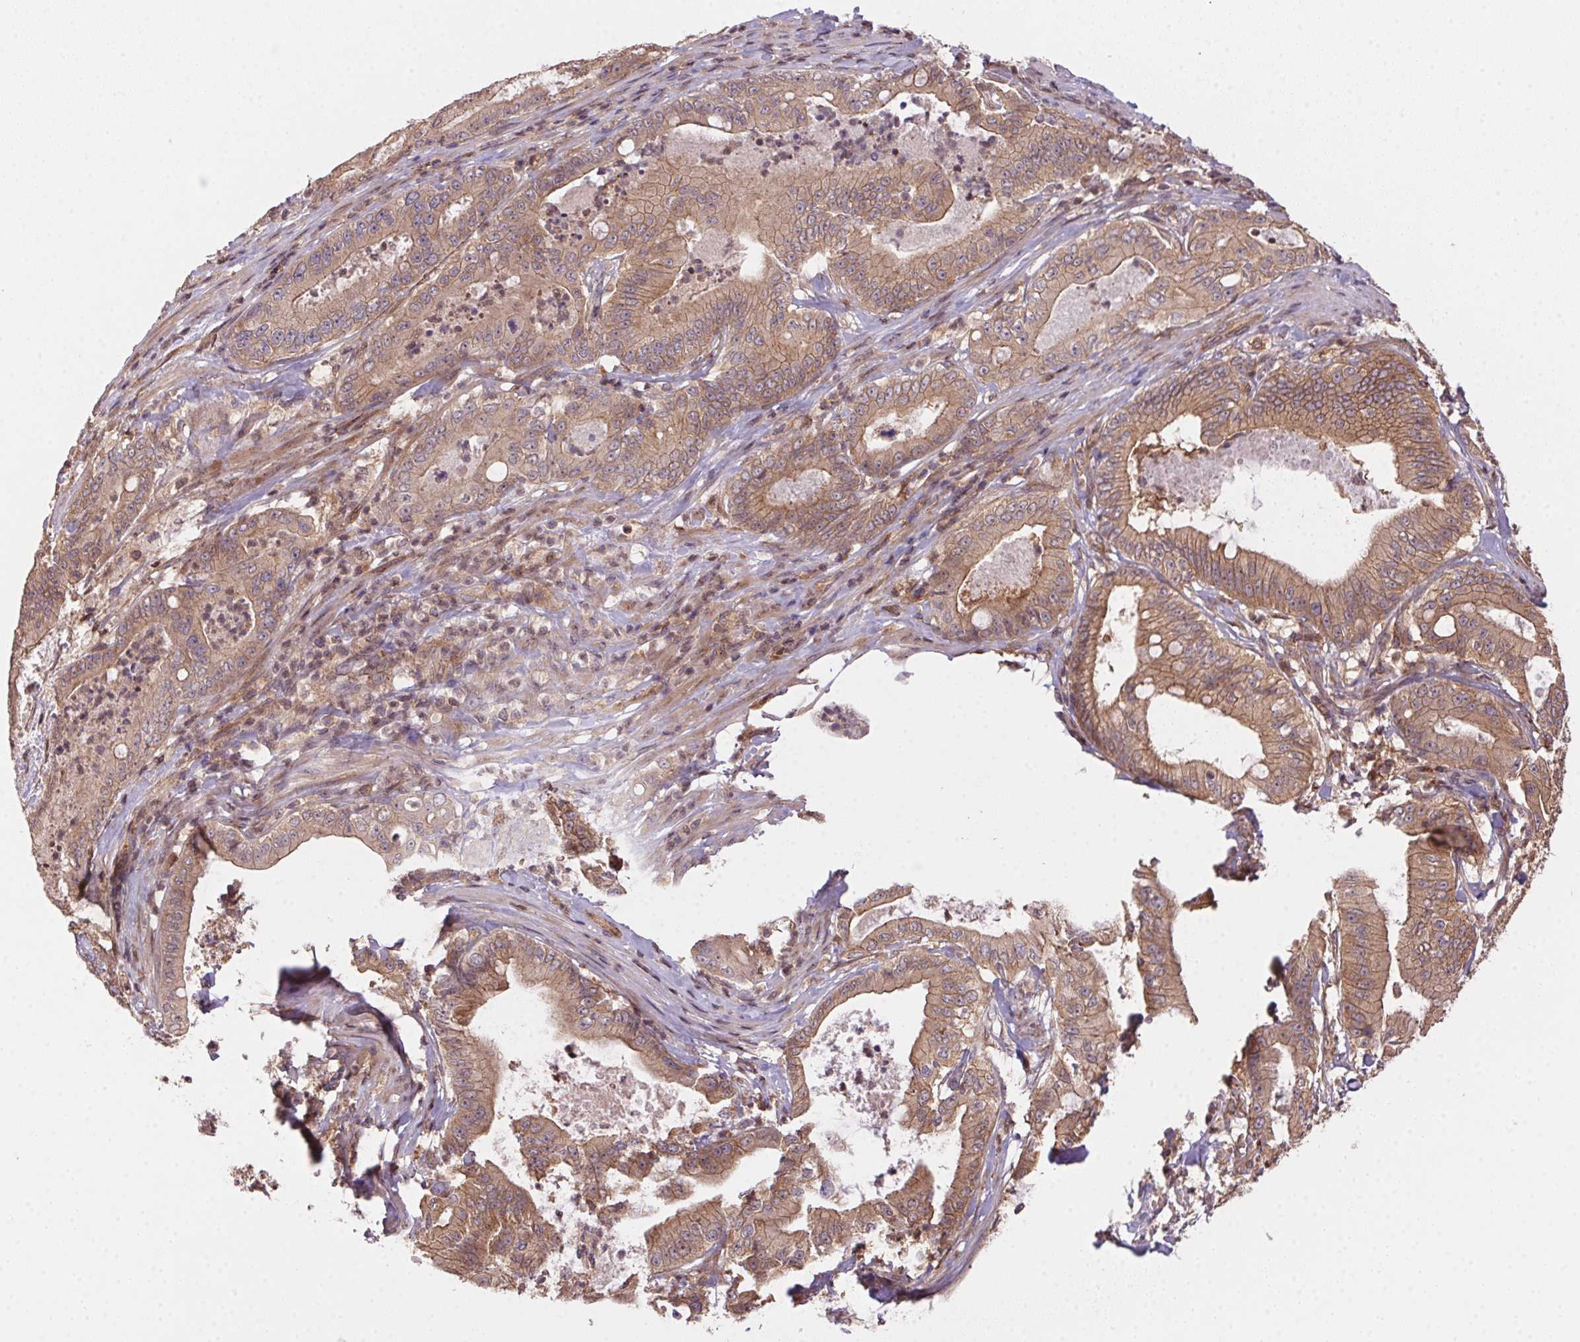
{"staining": {"intensity": "weak", "quantity": ">75%", "location": "cytoplasmic/membranous"}, "tissue": "pancreatic cancer", "cell_type": "Tumor cells", "image_type": "cancer", "snomed": [{"axis": "morphology", "description": "Adenocarcinoma, NOS"}, {"axis": "topography", "description": "Pancreas"}], "caption": "Immunohistochemical staining of adenocarcinoma (pancreatic) demonstrates low levels of weak cytoplasmic/membranous staining in about >75% of tumor cells.", "gene": "MEX3D", "patient": {"sex": "male", "age": 71}}